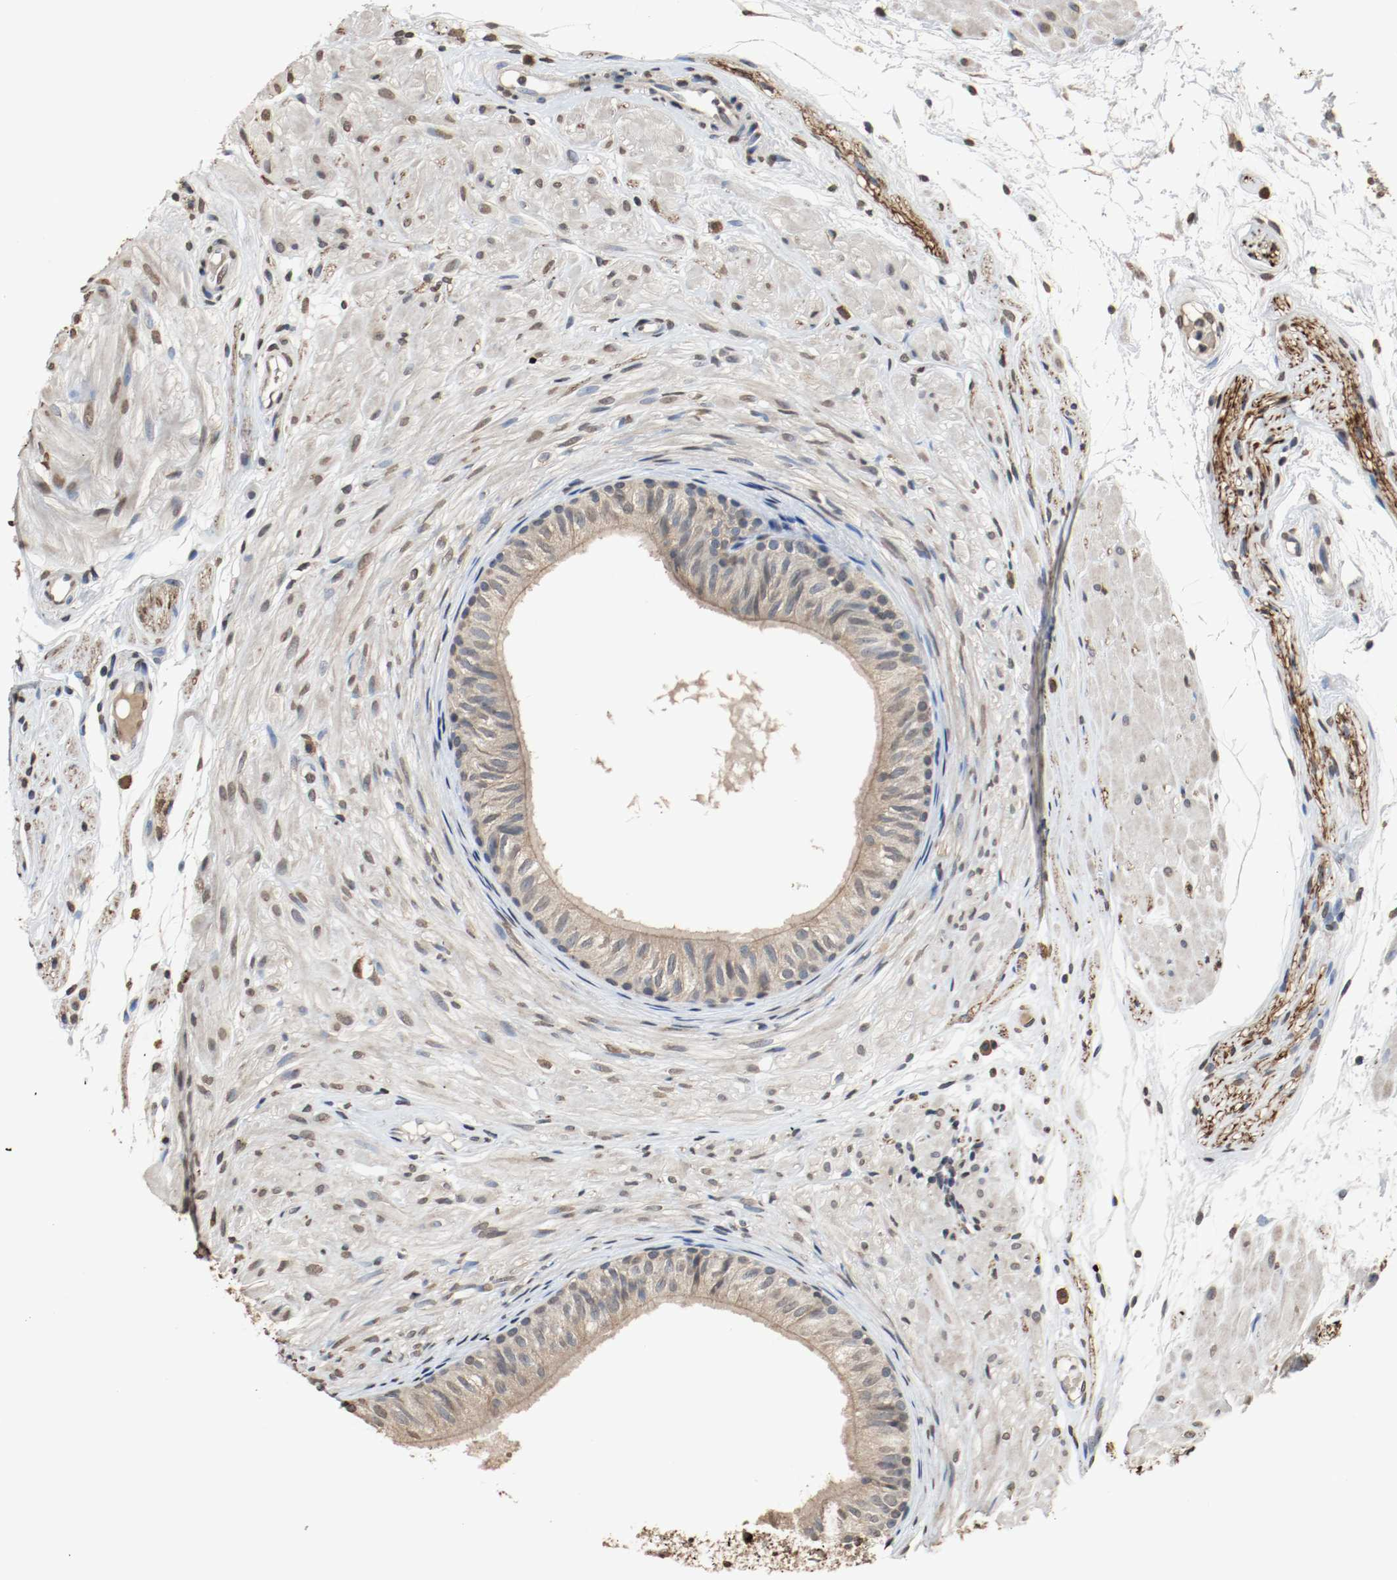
{"staining": {"intensity": "weak", "quantity": "25%-75%", "location": "cytoplasmic/membranous"}, "tissue": "epididymis", "cell_type": "Glandular cells", "image_type": "normal", "snomed": [{"axis": "morphology", "description": "Normal tissue, NOS"}, {"axis": "morphology", "description": "Atrophy, NOS"}, {"axis": "topography", "description": "Testis"}, {"axis": "topography", "description": "Epididymis"}], "caption": "Human epididymis stained for a protein (brown) displays weak cytoplasmic/membranous positive staining in about 25%-75% of glandular cells.", "gene": "RTN4", "patient": {"sex": "male", "age": 18}}